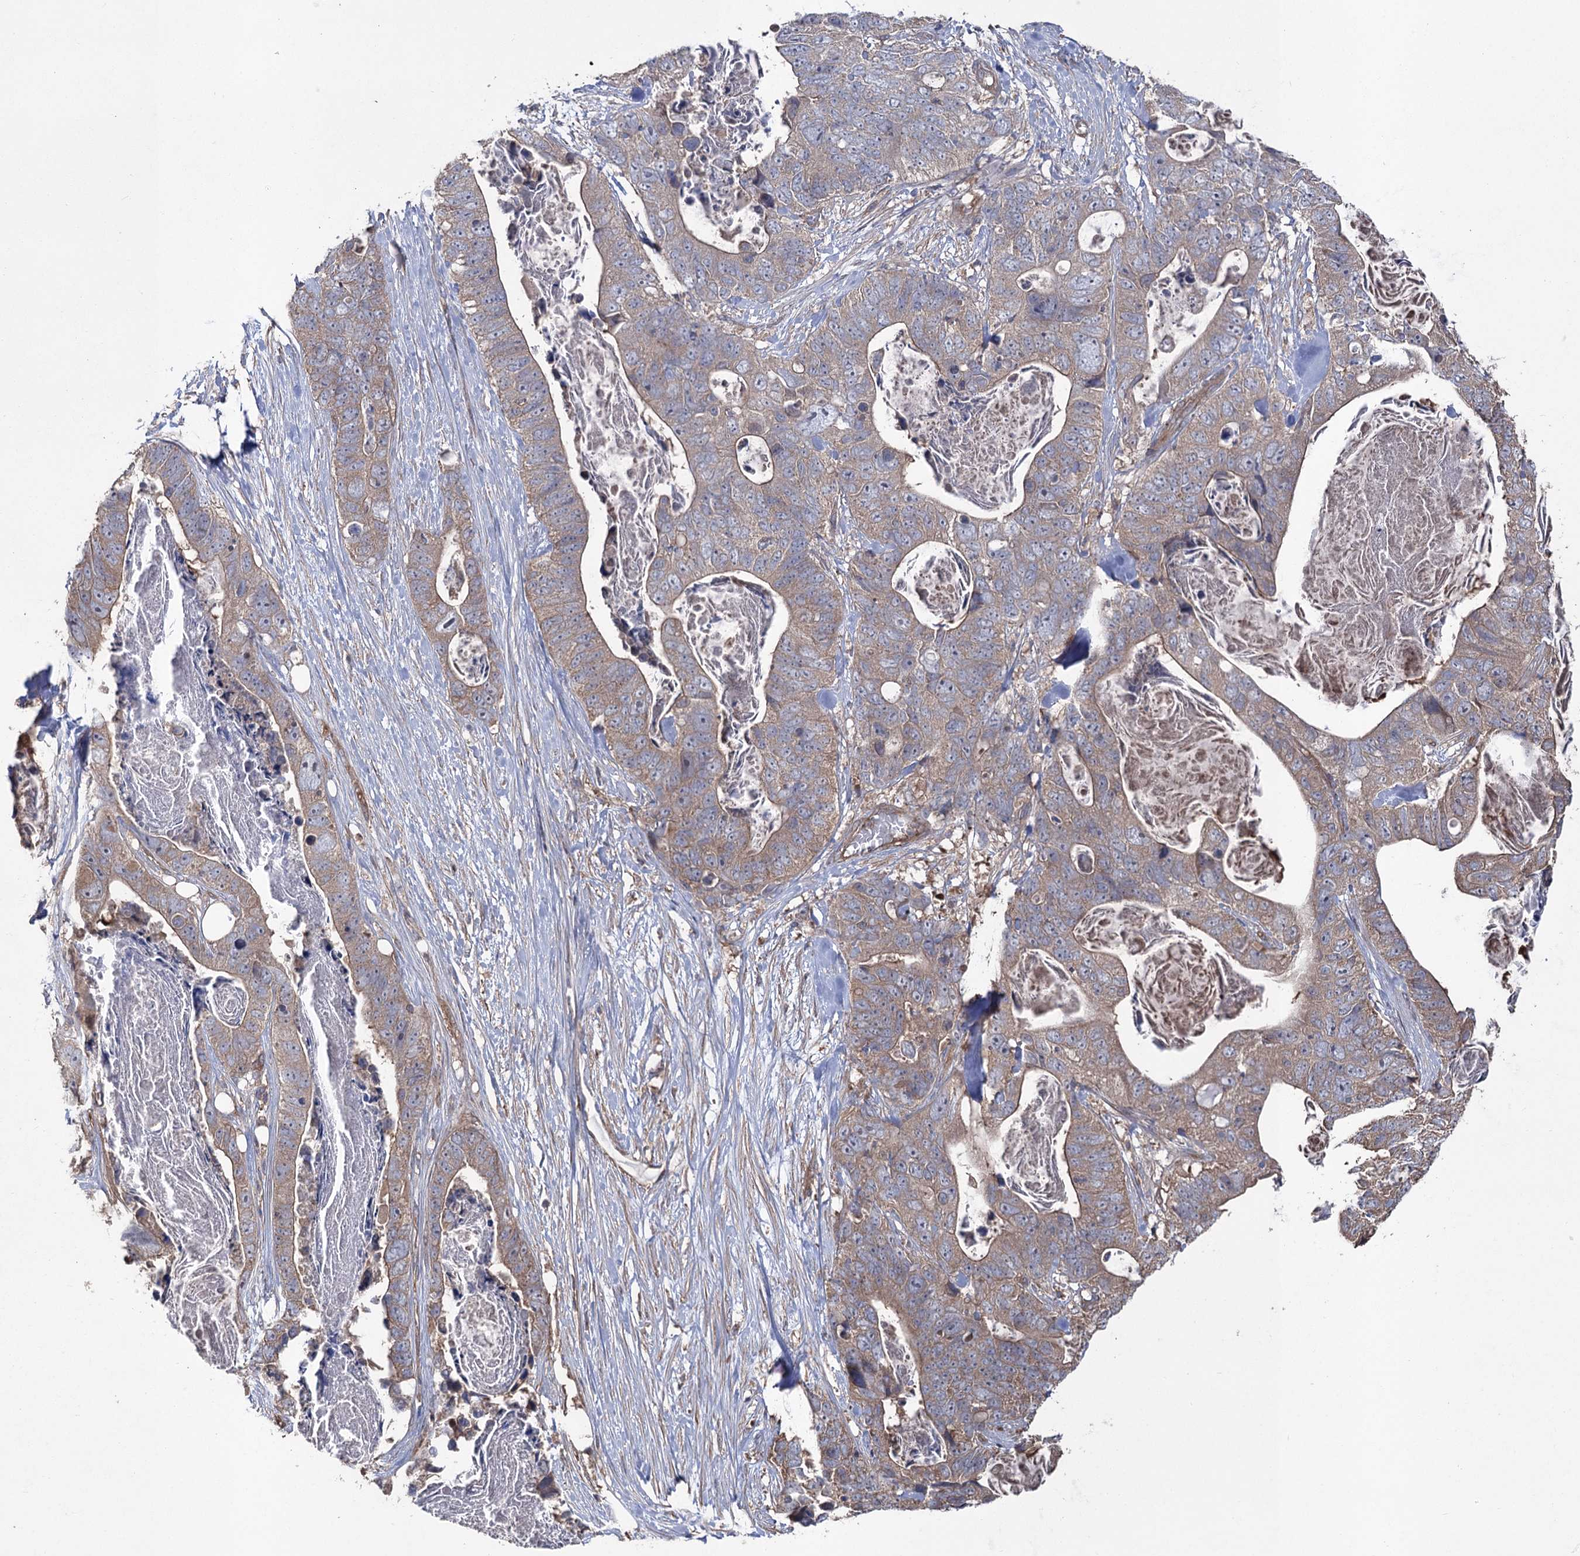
{"staining": {"intensity": "weak", "quantity": ">75%", "location": "cytoplasmic/membranous"}, "tissue": "stomach cancer", "cell_type": "Tumor cells", "image_type": "cancer", "snomed": [{"axis": "morphology", "description": "Adenocarcinoma, NOS"}, {"axis": "topography", "description": "Stomach"}], "caption": "Tumor cells exhibit low levels of weak cytoplasmic/membranous positivity in approximately >75% of cells in human adenocarcinoma (stomach). (Brightfield microscopy of DAB IHC at high magnification).", "gene": "LARS2", "patient": {"sex": "female", "age": 89}}